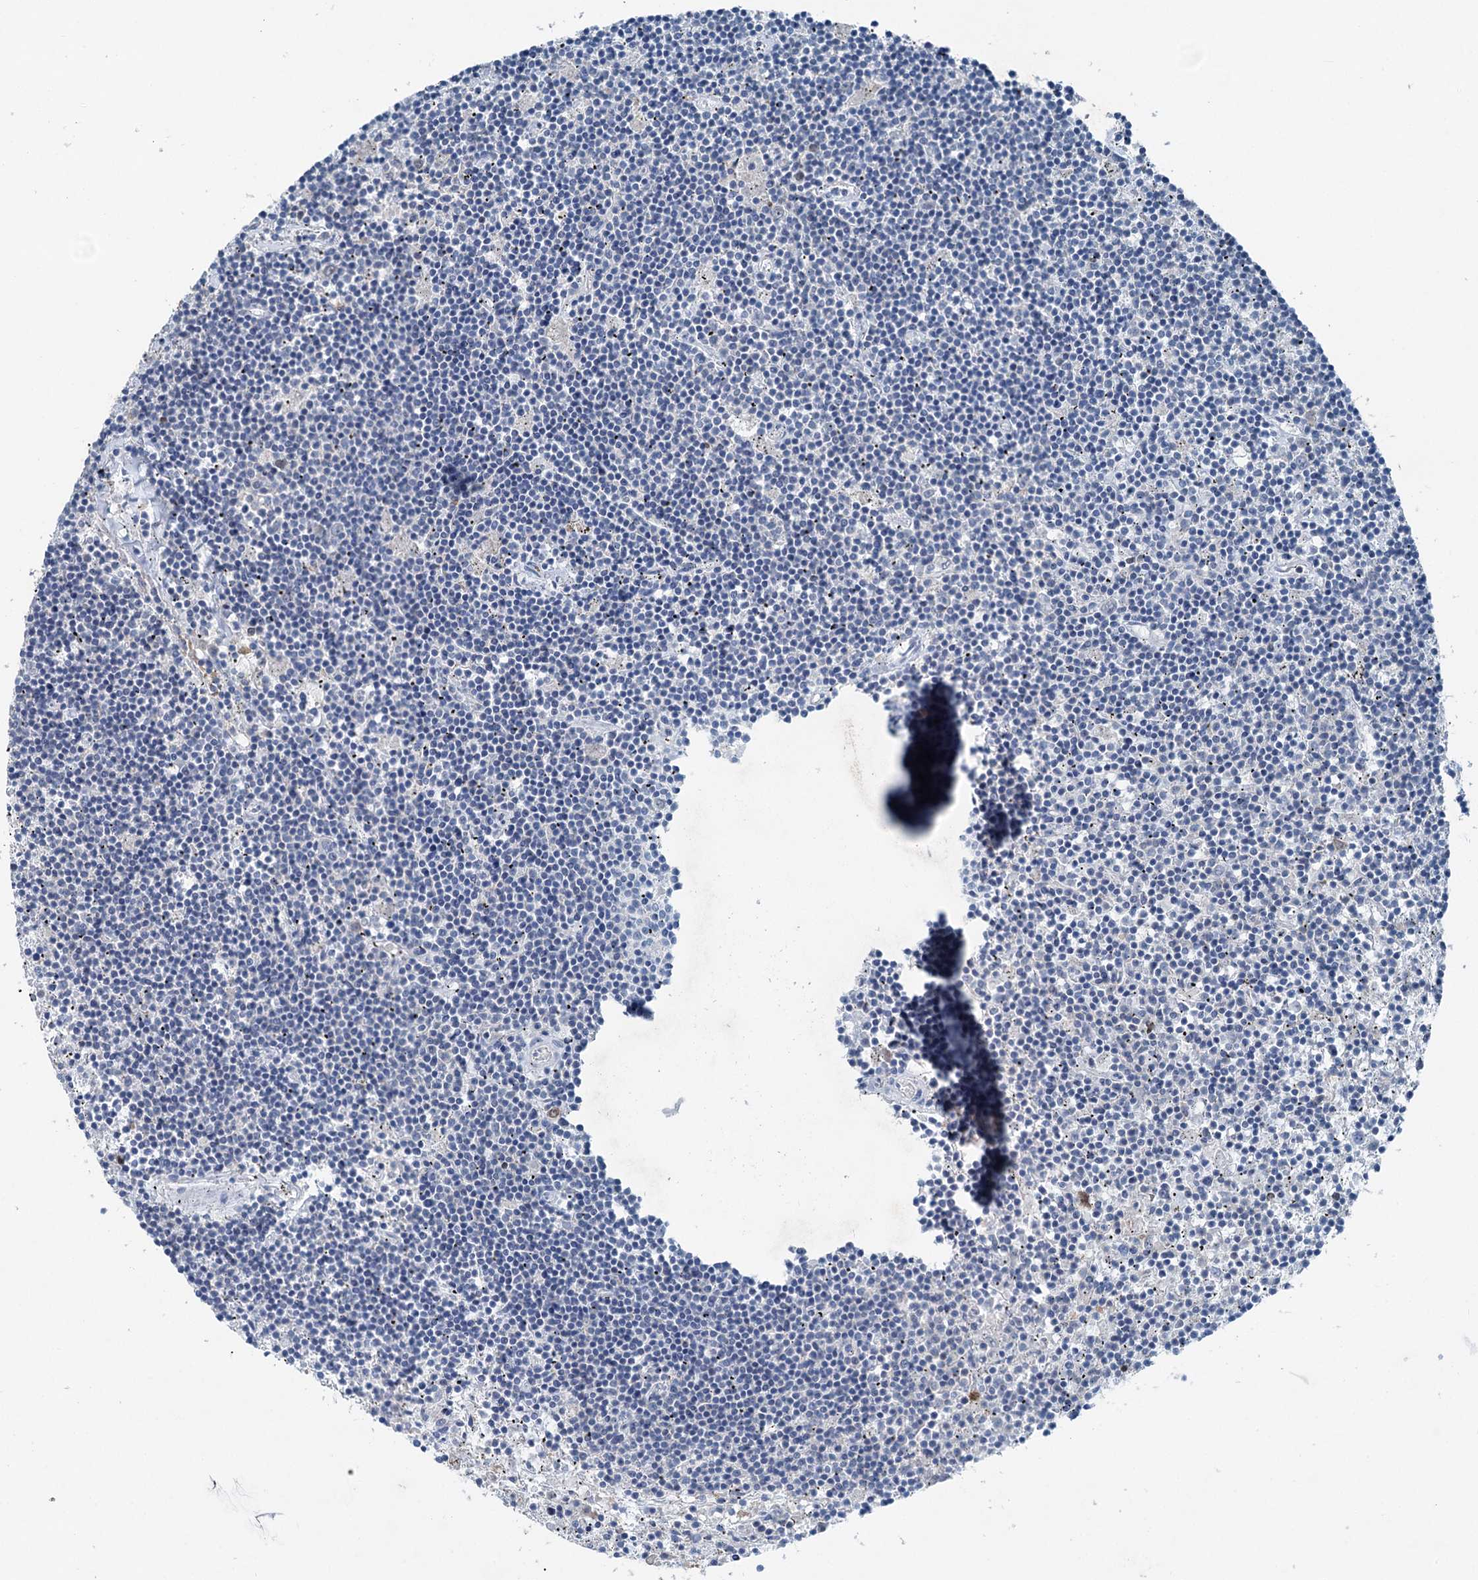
{"staining": {"intensity": "negative", "quantity": "none", "location": "none"}, "tissue": "lymphoma", "cell_type": "Tumor cells", "image_type": "cancer", "snomed": [{"axis": "morphology", "description": "Malignant lymphoma, non-Hodgkin's type, Low grade"}, {"axis": "topography", "description": "Spleen"}], "caption": "Immunohistochemical staining of human malignant lymphoma, non-Hodgkin's type (low-grade) demonstrates no significant expression in tumor cells.", "gene": "ELP4", "patient": {"sex": "male", "age": 76}}